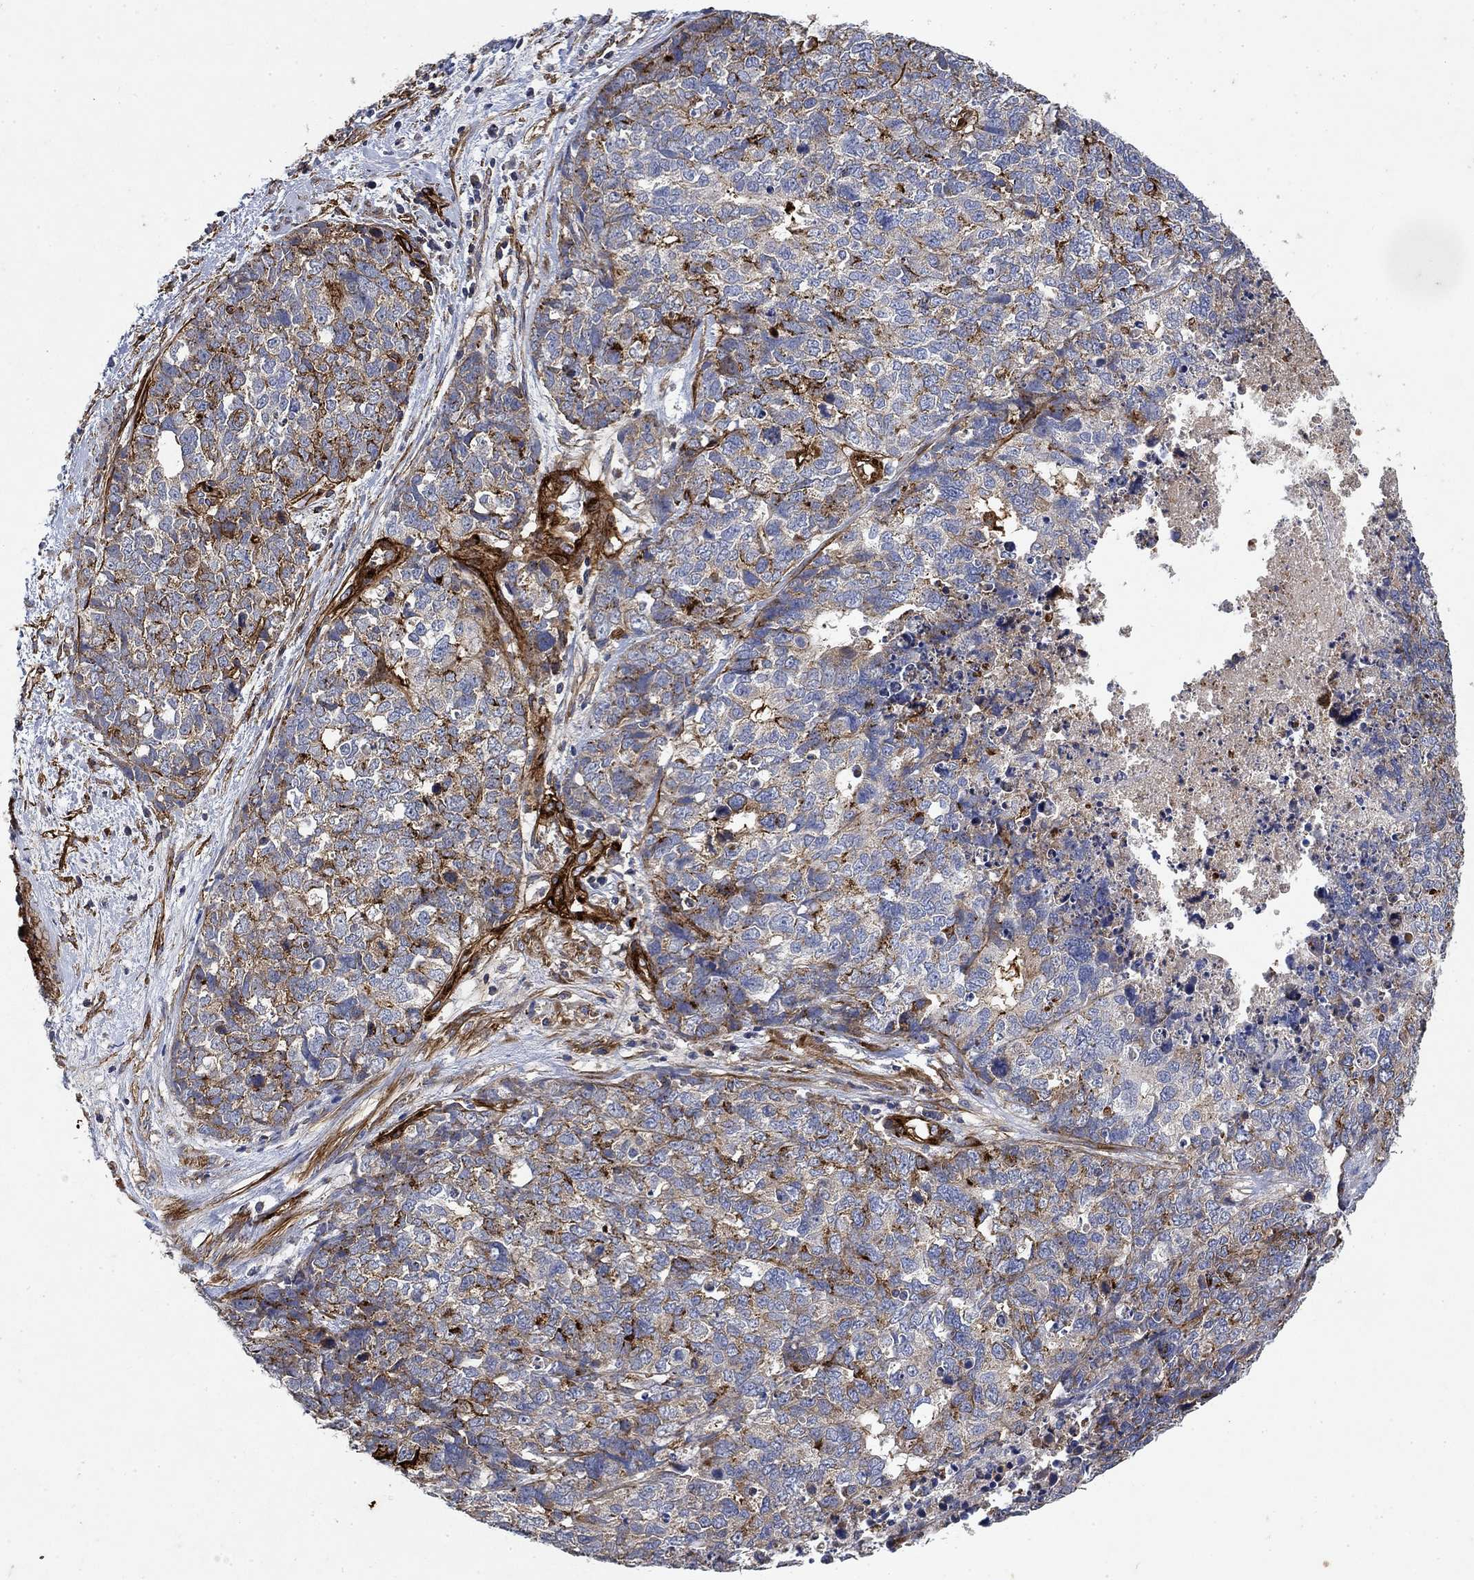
{"staining": {"intensity": "weak", "quantity": "25%-75%", "location": "cytoplasmic/membranous"}, "tissue": "cervical cancer", "cell_type": "Tumor cells", "image_type": "cancer", "snomed": [{"axis": "morphology", "description": "Squamous cell carcinoma, NOS"}, {"axis": "topography", "description": "Cervix"}], "caption": "Immunohistochemistry (IHC) staining of squamous cell carcinoma (cervical), which displays low levels of weak cytoplasmic/membranous positivity in approximately 25%-75% of tumor cells indicating weak cytoplasmic/membranous protein expression. The staining was performed using DAB (brown) for protein detection and nuclei were counterstained in hematoxylin (blue).", "gene": "COL4A2", "patient": {"sex": "female", "age": 63}}